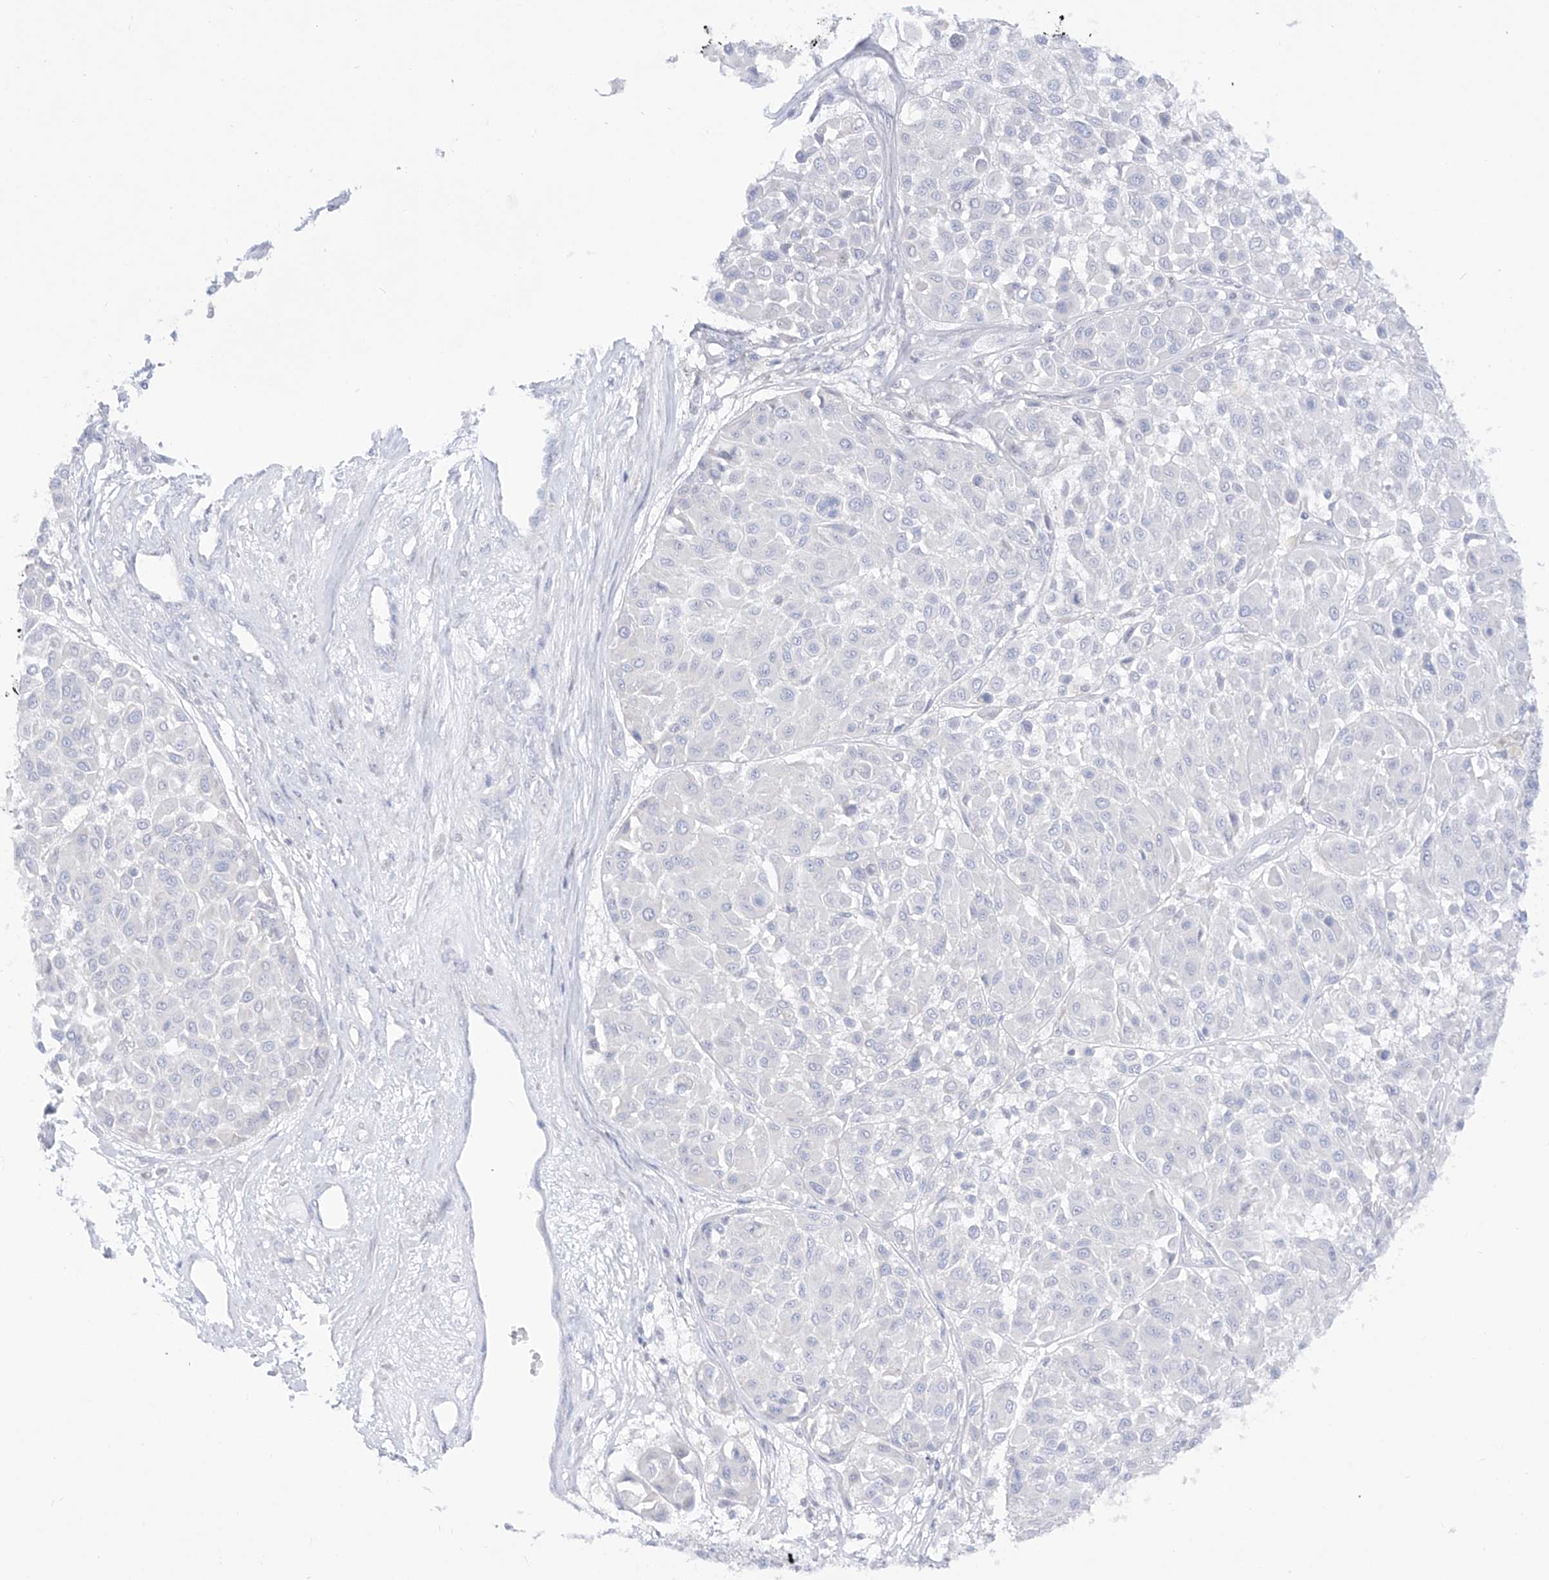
{"staining": {"intensity": "negative", "quantity": "none", "location": "none"}, "tissue": "melanoma", "cell_type": "Tumor cells", "image_type": "cancer", "snomed": [{"axis": "morphology", "description": "Malignant melanoma, Metastatic site"}, {"axis": "topography", "description": "Soft tissue"}], "caption": "A histopathology image of melanoma stained for a protein displays no brown staining in tumor cells. The staining is performed using DAB brown chromogen with nuclei counter-stained in using hematoxylin.", "gene": "DMKN", "patient": {"sex": "male", "age": 41}}